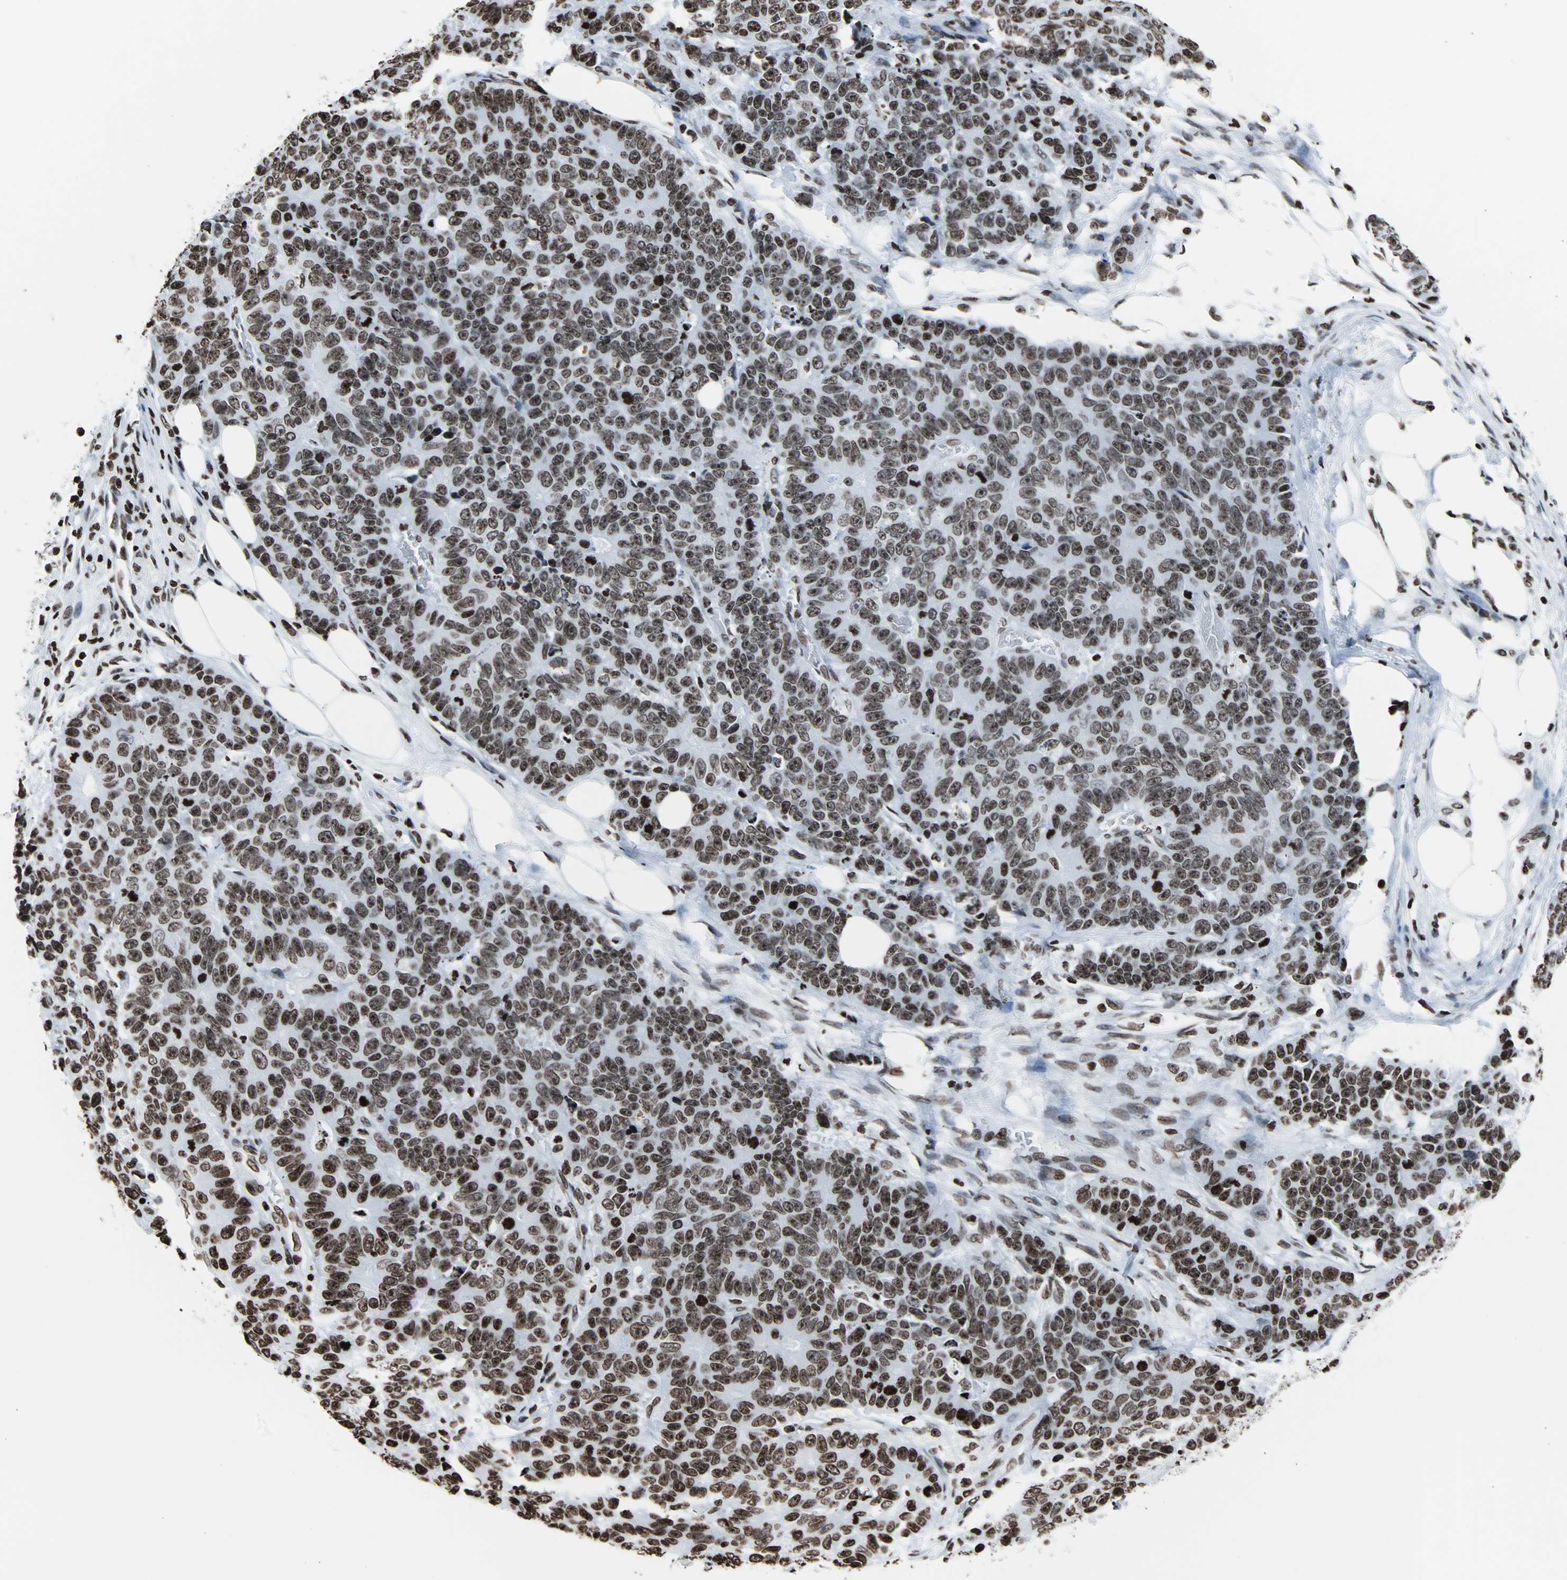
{"staining": {"intensity": "strong", "quantity": ">75%", "location": "nuclear"}, "tissue": "colorectal cancer", "cell_type": "Tumor cells", "image_type": "cancer", "snomed": [{"axis": "morphology", "description": "Adenocarcinoma, NOS"}, {"axis": "topography", "description": "Colon"}], "caption": "IHC image of adenocarcinoma (colorectal) stained for a protein (brown), which demonstrates high levels of strong nuclear expression in about >75% of tumor cells.", "gene": "H2BC18", "patient": {"sex": "female", "age": 86}}